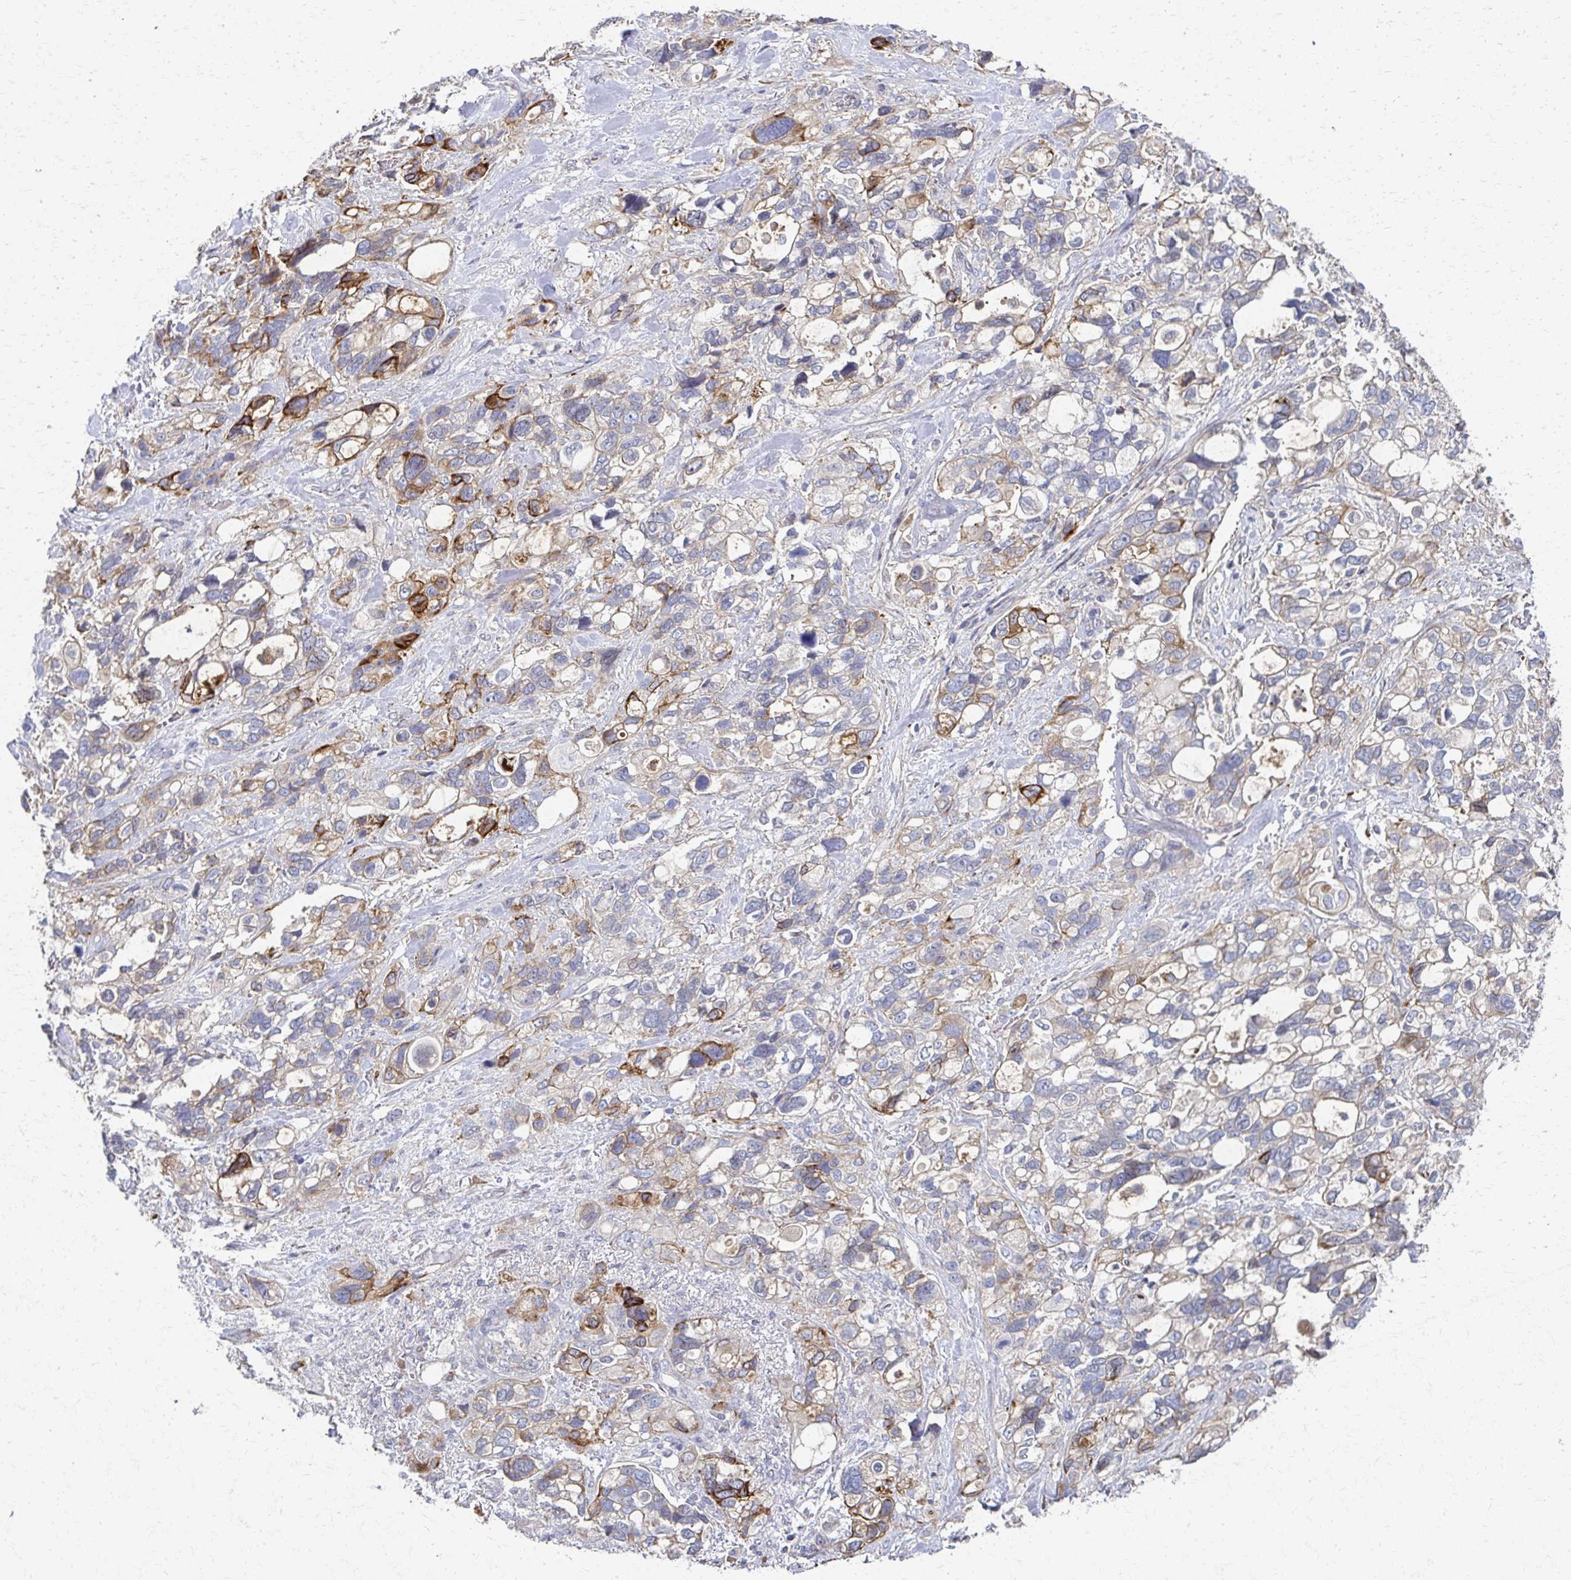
{"staining": {"intensity": "moderate", "quantity": "<25%", "location": "cytoplasmic/membranous"}, "tissue": "stomach cancer", "cell_type": "Tumor cells", "image_type": "cancer", "snomed": [{"axis": "morphology", "description": "Adenocarcinoma, NOS"}, {"axis": "topography", "description": "Stomach, upper"}], "caption": "A micrograph of stomach adenocarcinoma stained for a protein exhibits moderate cytoplasmic/membranous brown staining in tumor cells.", "gene": "EOLA2", "patient": {"sex": "female", "age": 81}}